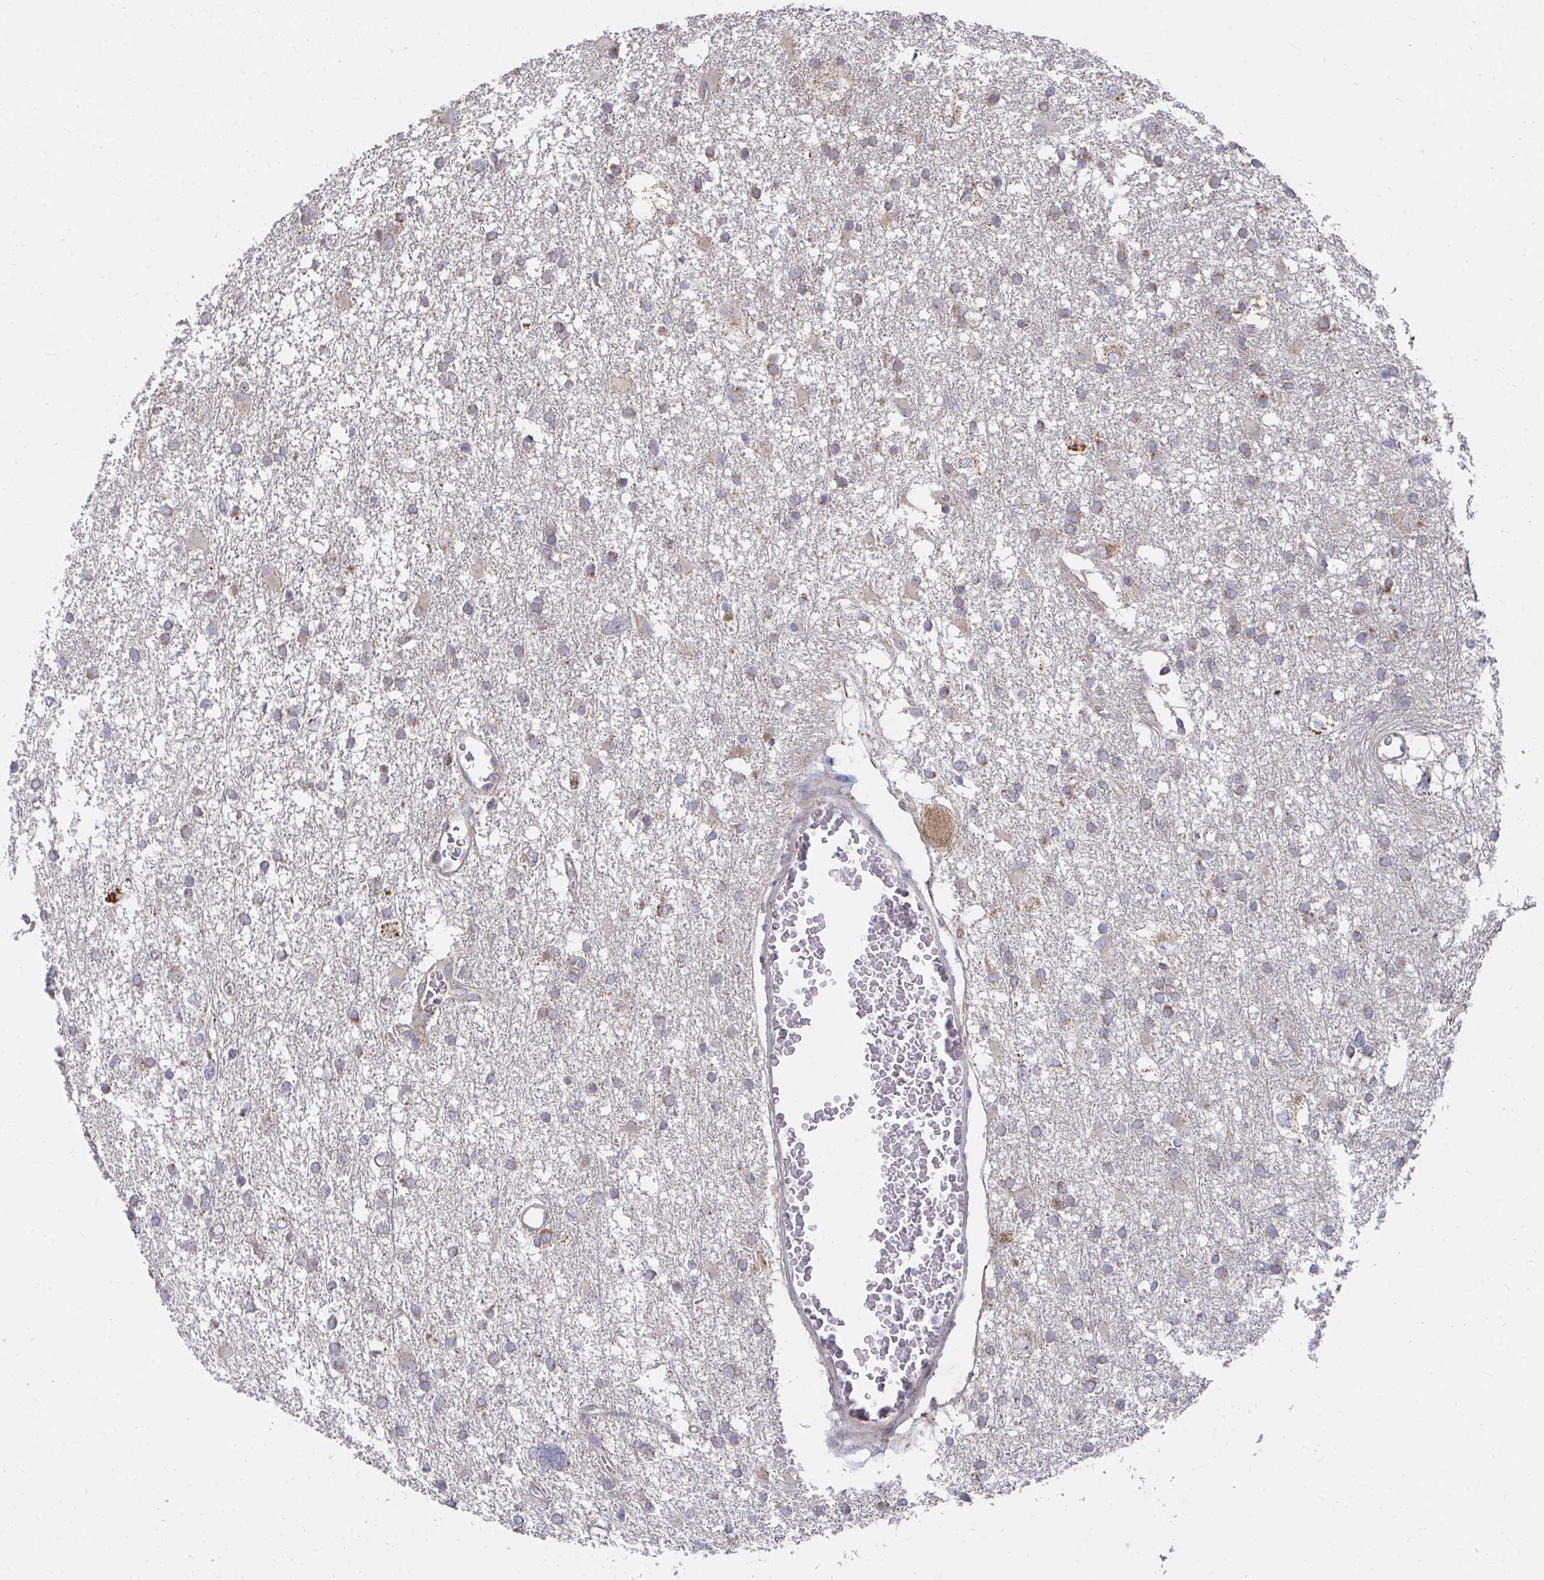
{"staining": {"intensity": "weak", "quantity": "<25%", "location": "cytoplasmic/membranous"}, "tissue": "glioma", "cell_type": "Tumor cells", "image_type": "cancer", "snomed": [{"axis": "morphology", "description": "Glioma, malignant, High grade"}, {"axis": "topography", "description": "Brain"}], "caption": "There is no significant staining in tumor cells of malignant glioma (high-grade).", "gene": "PEX3", "patient": {"sex": "male", "age": 61}}